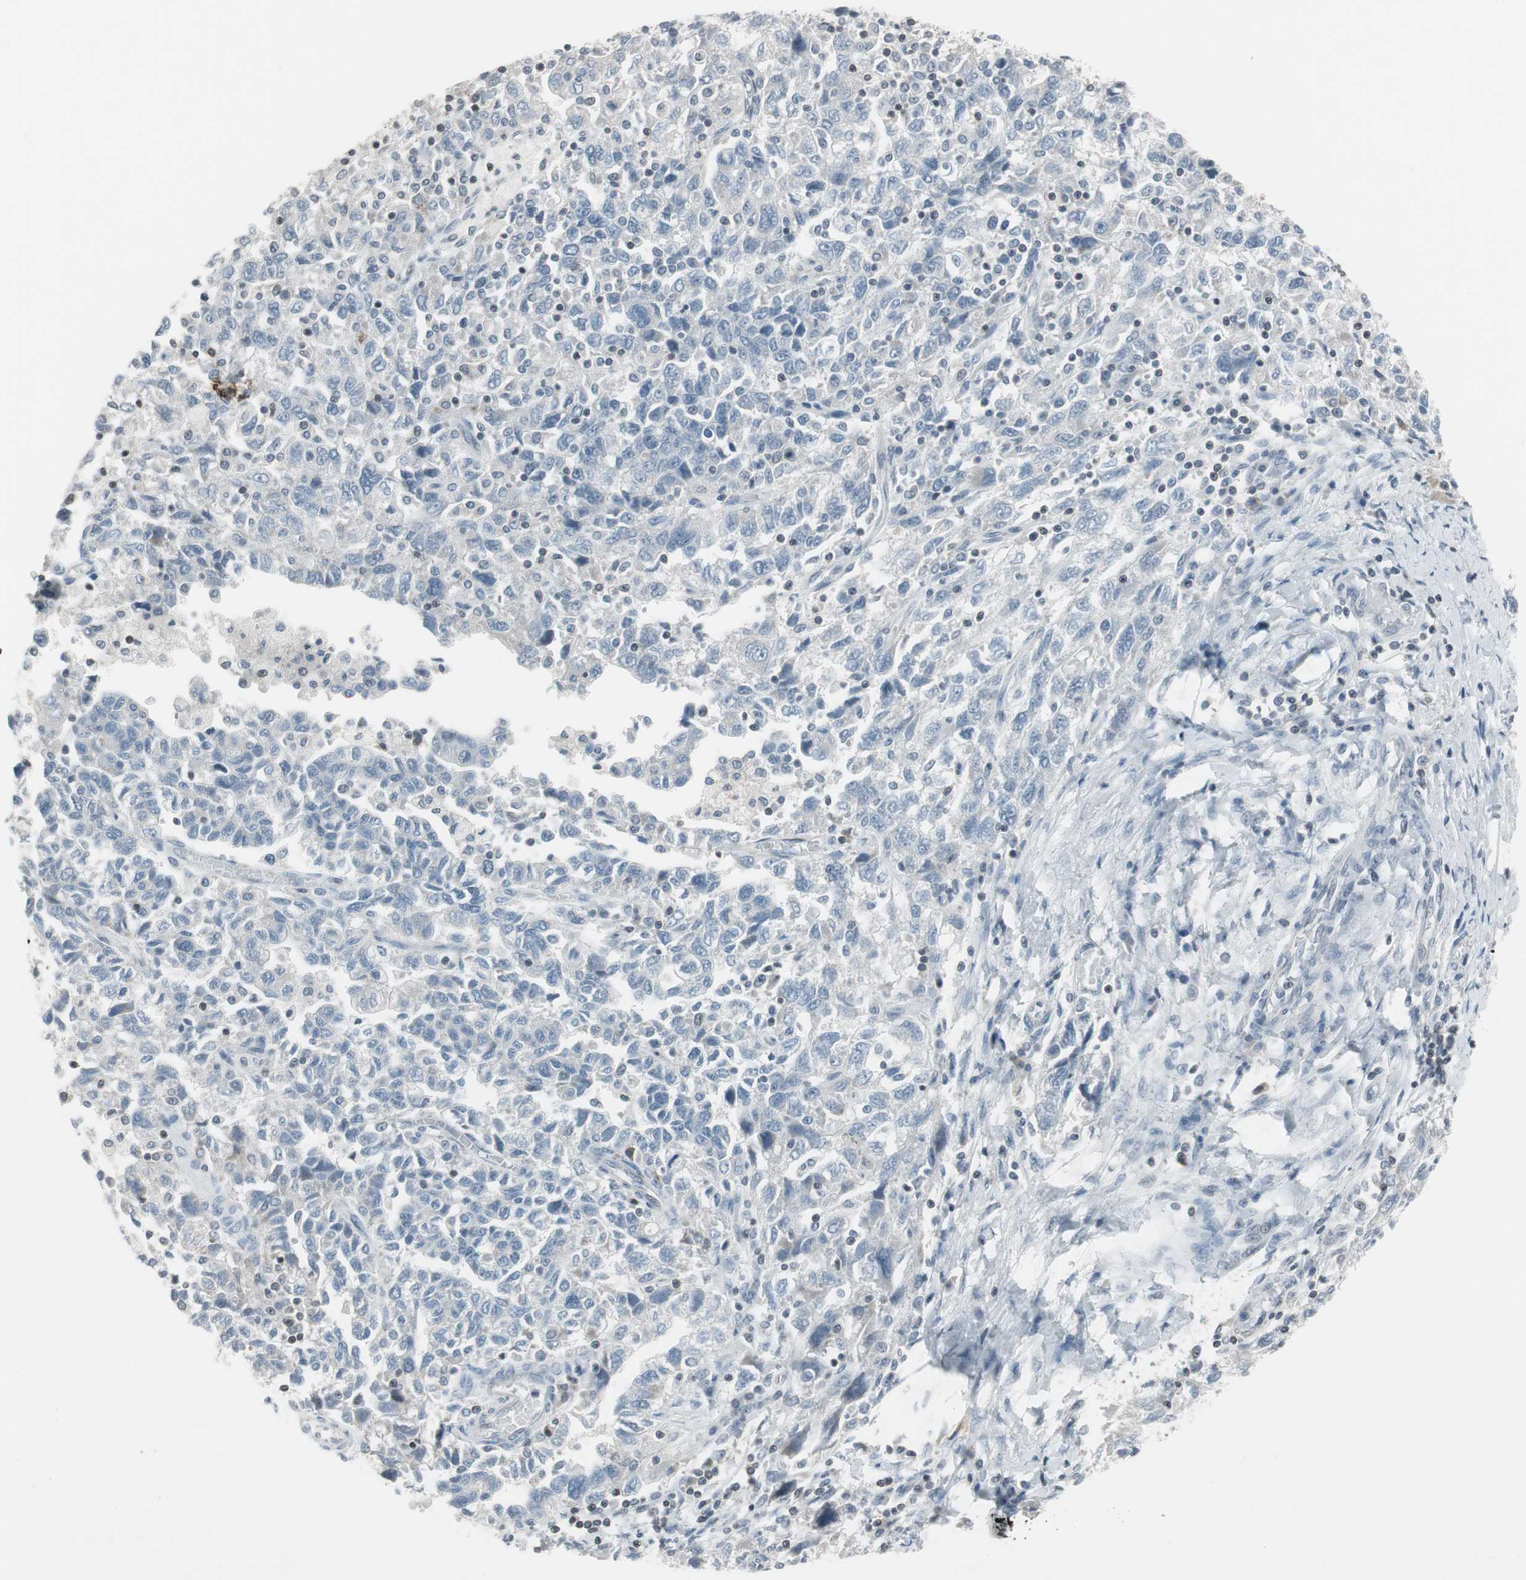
{"staining": {"intensity": "negative", "quantity": "none", "location": "none"}, "tissue": "ovarian cancer", "cell_type": "Tumor cells", "image_type": "cancer", "snomed": [{"axis": "morphology", "description": "Carcinoma, NOS"}, {"axis": "morphology", "description": "Cystadenocarcinoma, serous, NOS"}, {"axis": "topography", "description": "Ovary"}], "caption": "A micrograph of human ovarian cancer (carcinoma) is negative for staining in tumor cells. (DAB (3,3'-diaminobenzidine) IHC with hematoxylin counter stain).", "gene": "ARG2", "patient": {"sex": "female", "age": 69}}